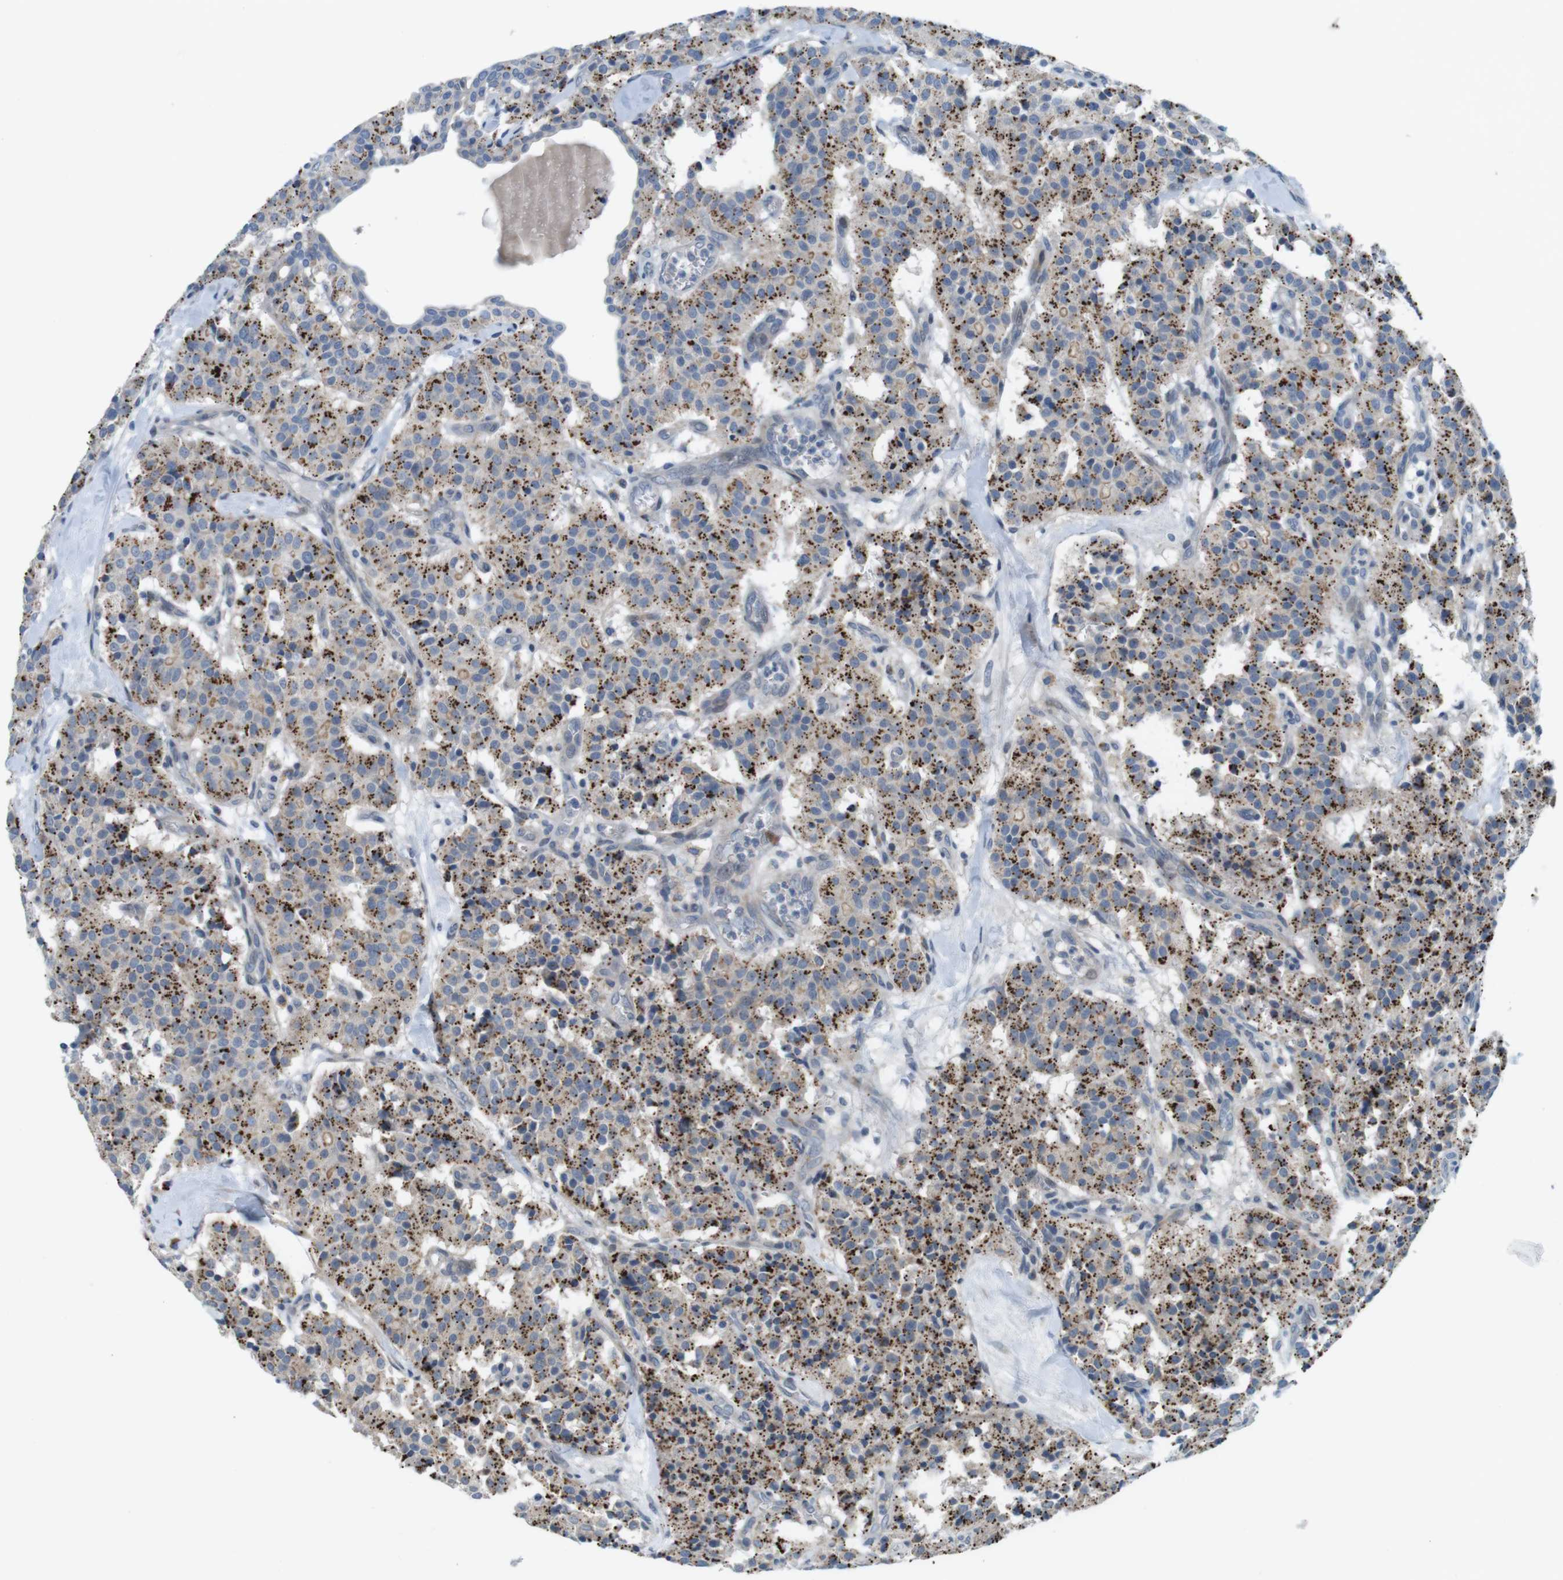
{"staining": {"intensity": "strong", "quantity": ">75%", "location": "cytoplasmic/membranous"}, "tissue": "carcinoid", "cell_type": "Tumor cells", "image_type": "cancer", "snomed": [{"axis": "morphology", "description": "Carcinoid, malignant, NOS"}, {"axis": "topography", "description": "Lung"}], "caption": "Malignant carcinoid was stained to show a protein in brown. There is high levels of strong cytoplasmic/membranous staining in approximately >75% of tumor cells. (brown staining indicates protein expression, while blue staining denotes nuclei).", "gene": "TYW1", "patient": {"sex": "male", "age": 30}}